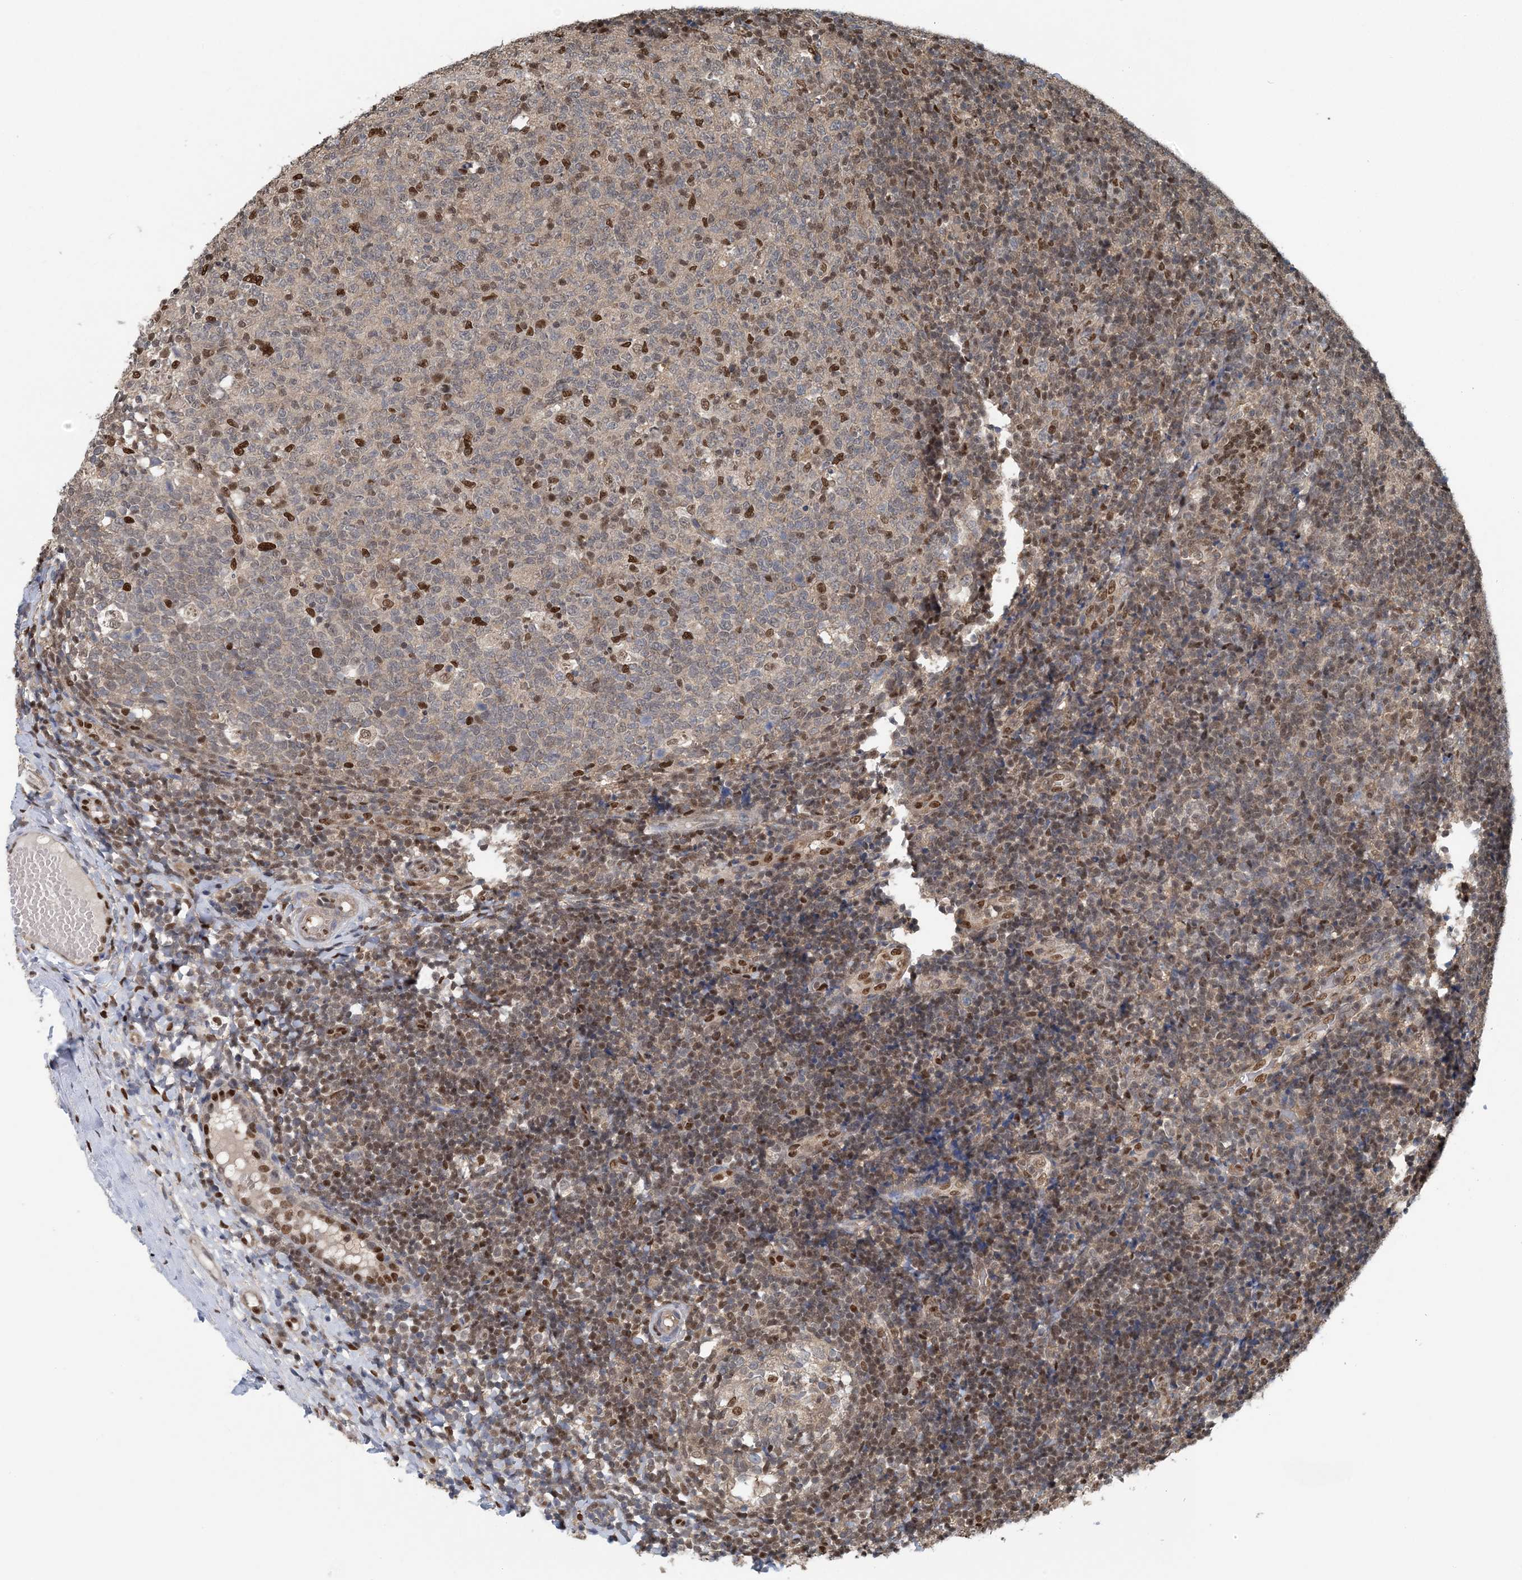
{"staining": {"intensity": "strong", "quantity": "25%-75%", "location": "nuclear"}, "tissue": "tonsil", "cell_type": "Germinal center cells", "image_type": "normal", "snomed": [{"axis": "morphology", "description": "Normal tissue, NOS"}, {"axis": "topography", "description": "Tonsil"}], "caption": "Protein expression analysis of benign human tonsil reveals strong nuclear staining in about 25%-75% of germinal center cells. (Brightfield microscopy of DAB IHC at high magnification).", "gene": "HIKESHI", "patient": {"sex": "female", "age": 19}}